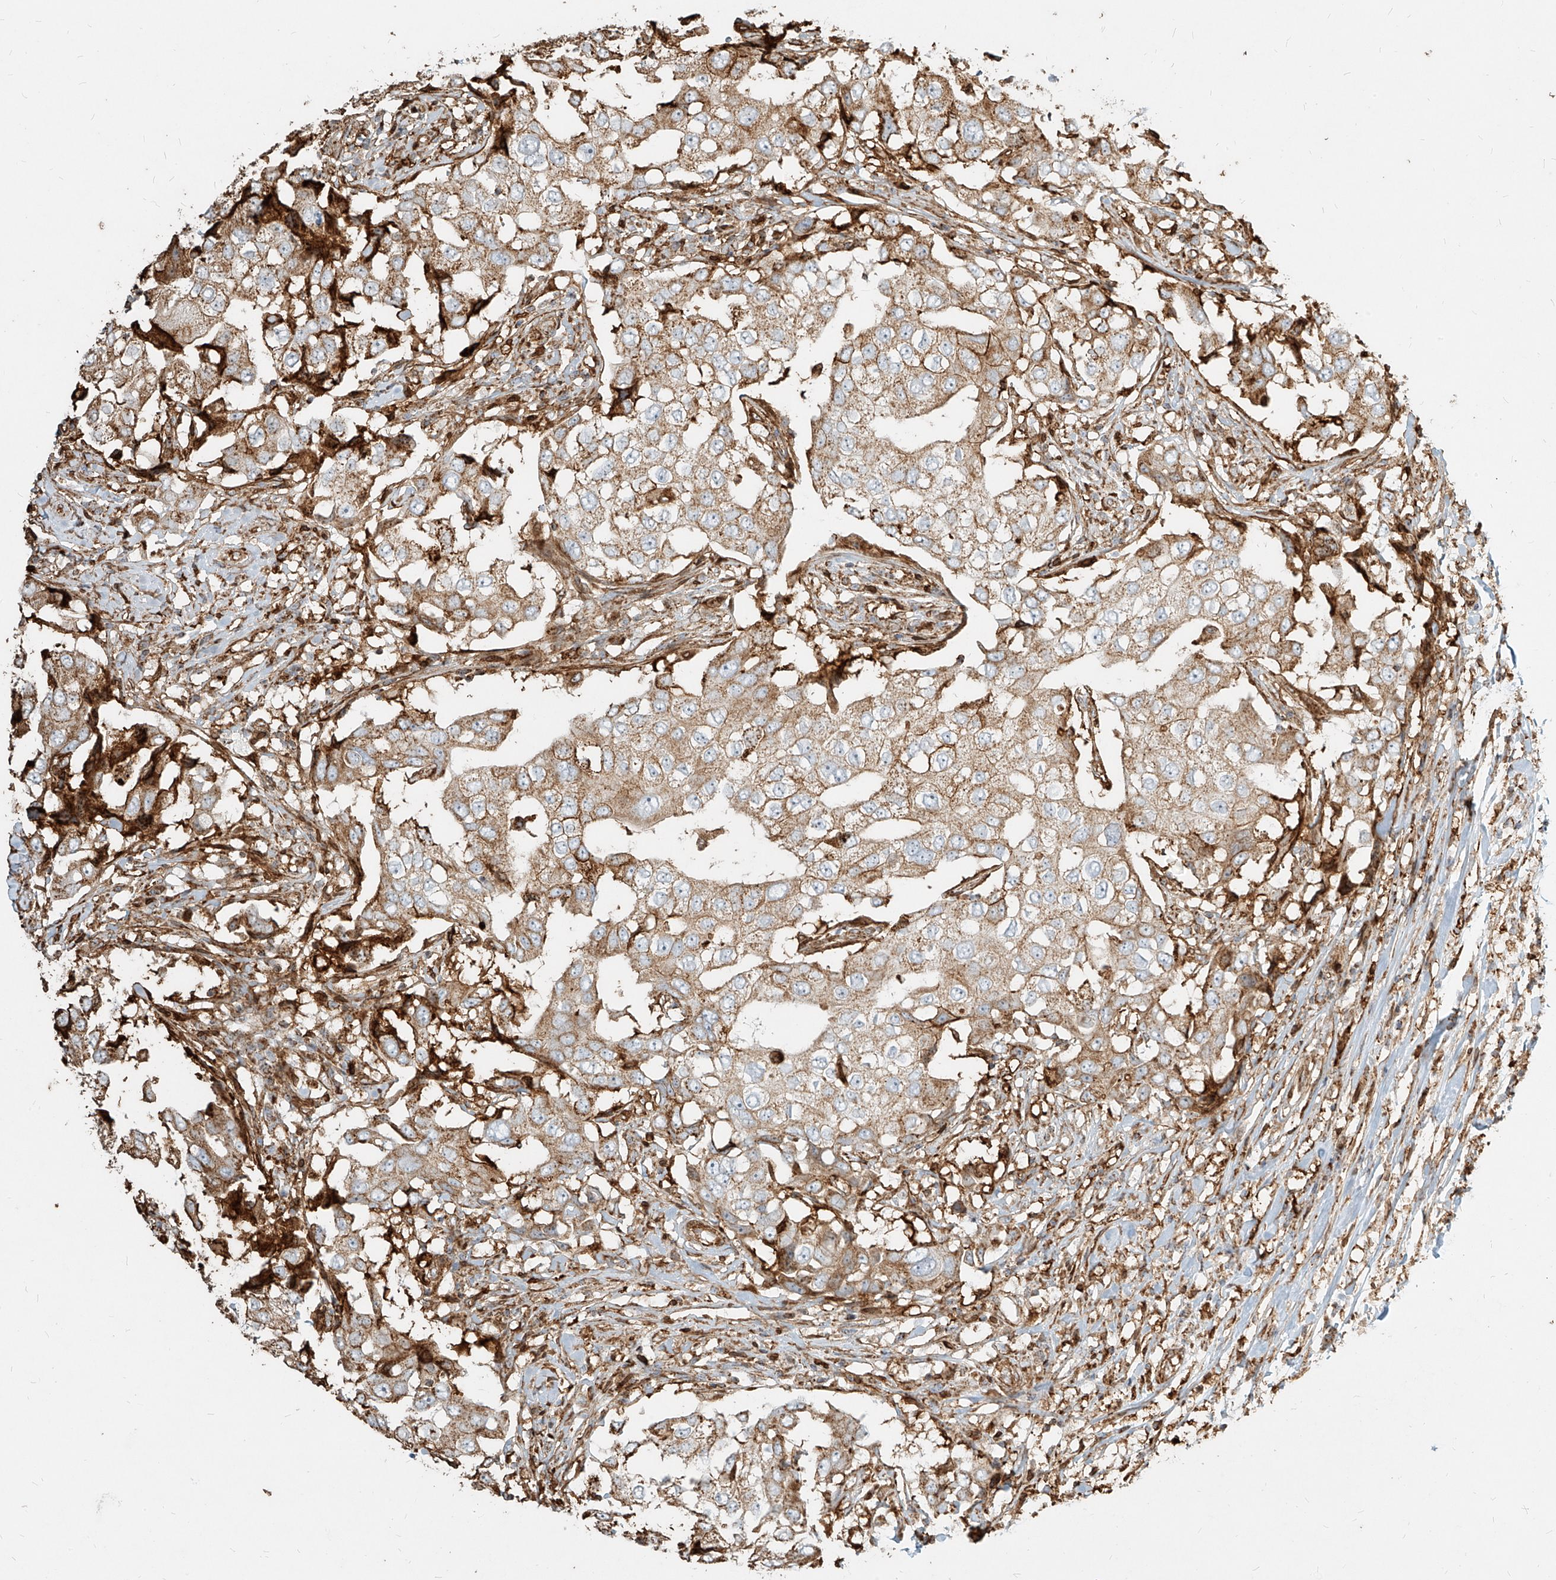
{"staining": {"intensity": "moderate", "quantity": "25%-75%", "location": "cytoplasmic/membranous"}, "tissue": "breast cancer", "cell_type": "Tumor cells", "image_type": "cancer", "snomed": [{"axis": "morphology", "description": "Duct carcinoma"}, {"axis": "topography", "description": "Breast"}], "caption": "Moderate cytoplasmic/membranous expression is identified in about 25%-75% of tumor cells in breast cancer (intraductal carcinoma).", "gene": "MTX2", "patient": {"sex": "female", "age": 27}}